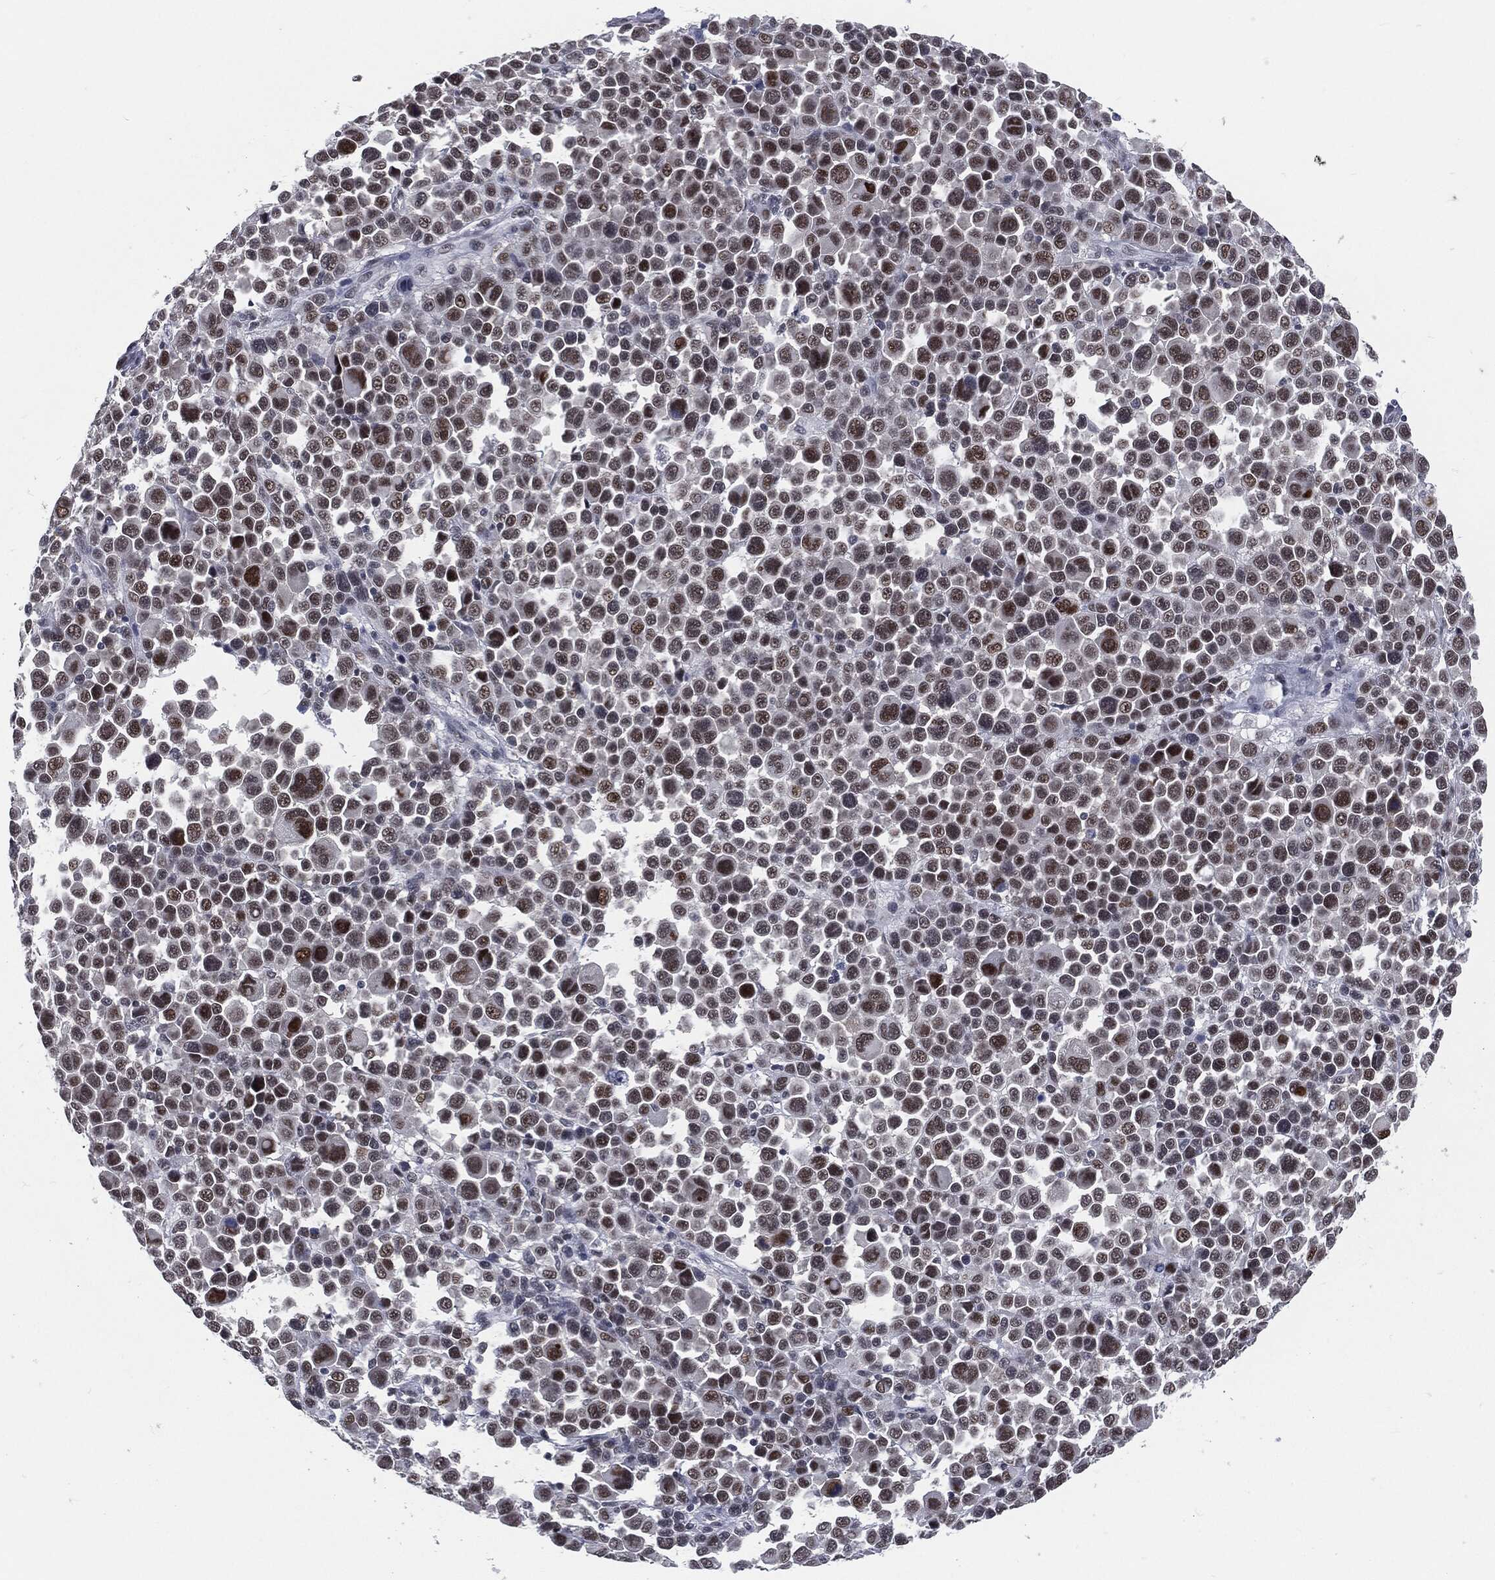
{"staining": {"intensity": "strong", "quantity": "<25%", "location": "nuclear"}, "tissue": "melanoma", "cell_type": "Tumor cells", "image_type": "cancer", "snomed": [{"axis": "morphology", "description": "Malignant melanoma, NOS"}, {"axis": "topography", "description": "Skin"}], "caption": "Immunohistochemical staining of malignant melanoma demonstrates medium levels of strong nuclear protein expression in about <25% of tumor cells.", "gene": "ANXA1", "patient": {"sex": "female", "age": 57}}